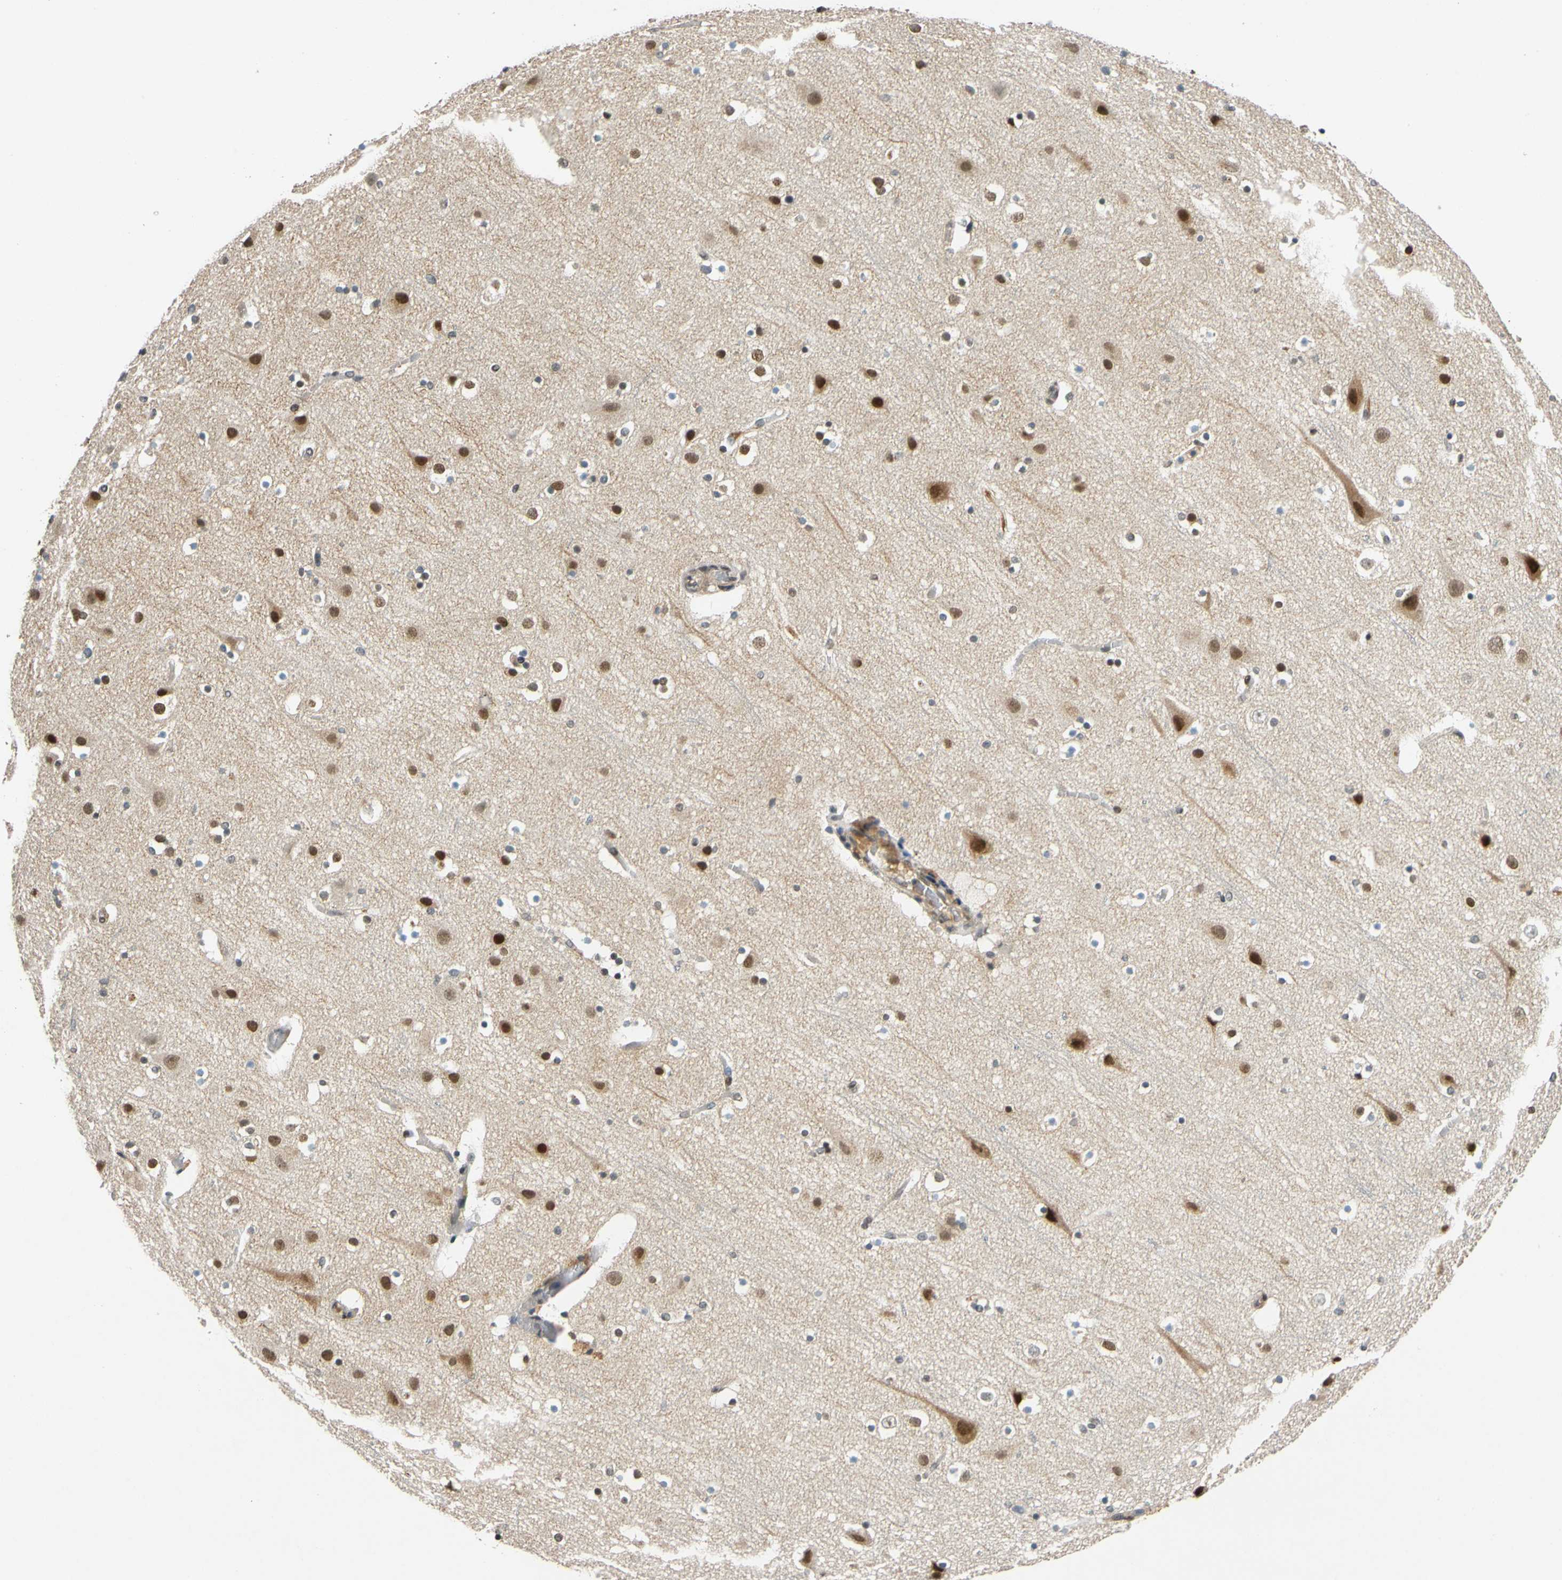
{"staining": {"intensity": "weak", "quantity": "<25%", "location": "cytoplasmic/membranous"}, "tissue": "cerebral cortex", "cell_type": "Endothelial cells", "image_type": "normal", "snomed": [{"axis": "morphology", "description": "Normal tissue, NOS"}, {"axis": "topography", "description": "Cerebral cortex"}], "caption": "Immunohistochemical staining of unremarkable cerebral cortex demonstrates no significant staining in endothelial cells.", "gene": "POGZ", "patient": {"sex": "male", "age": 45}}